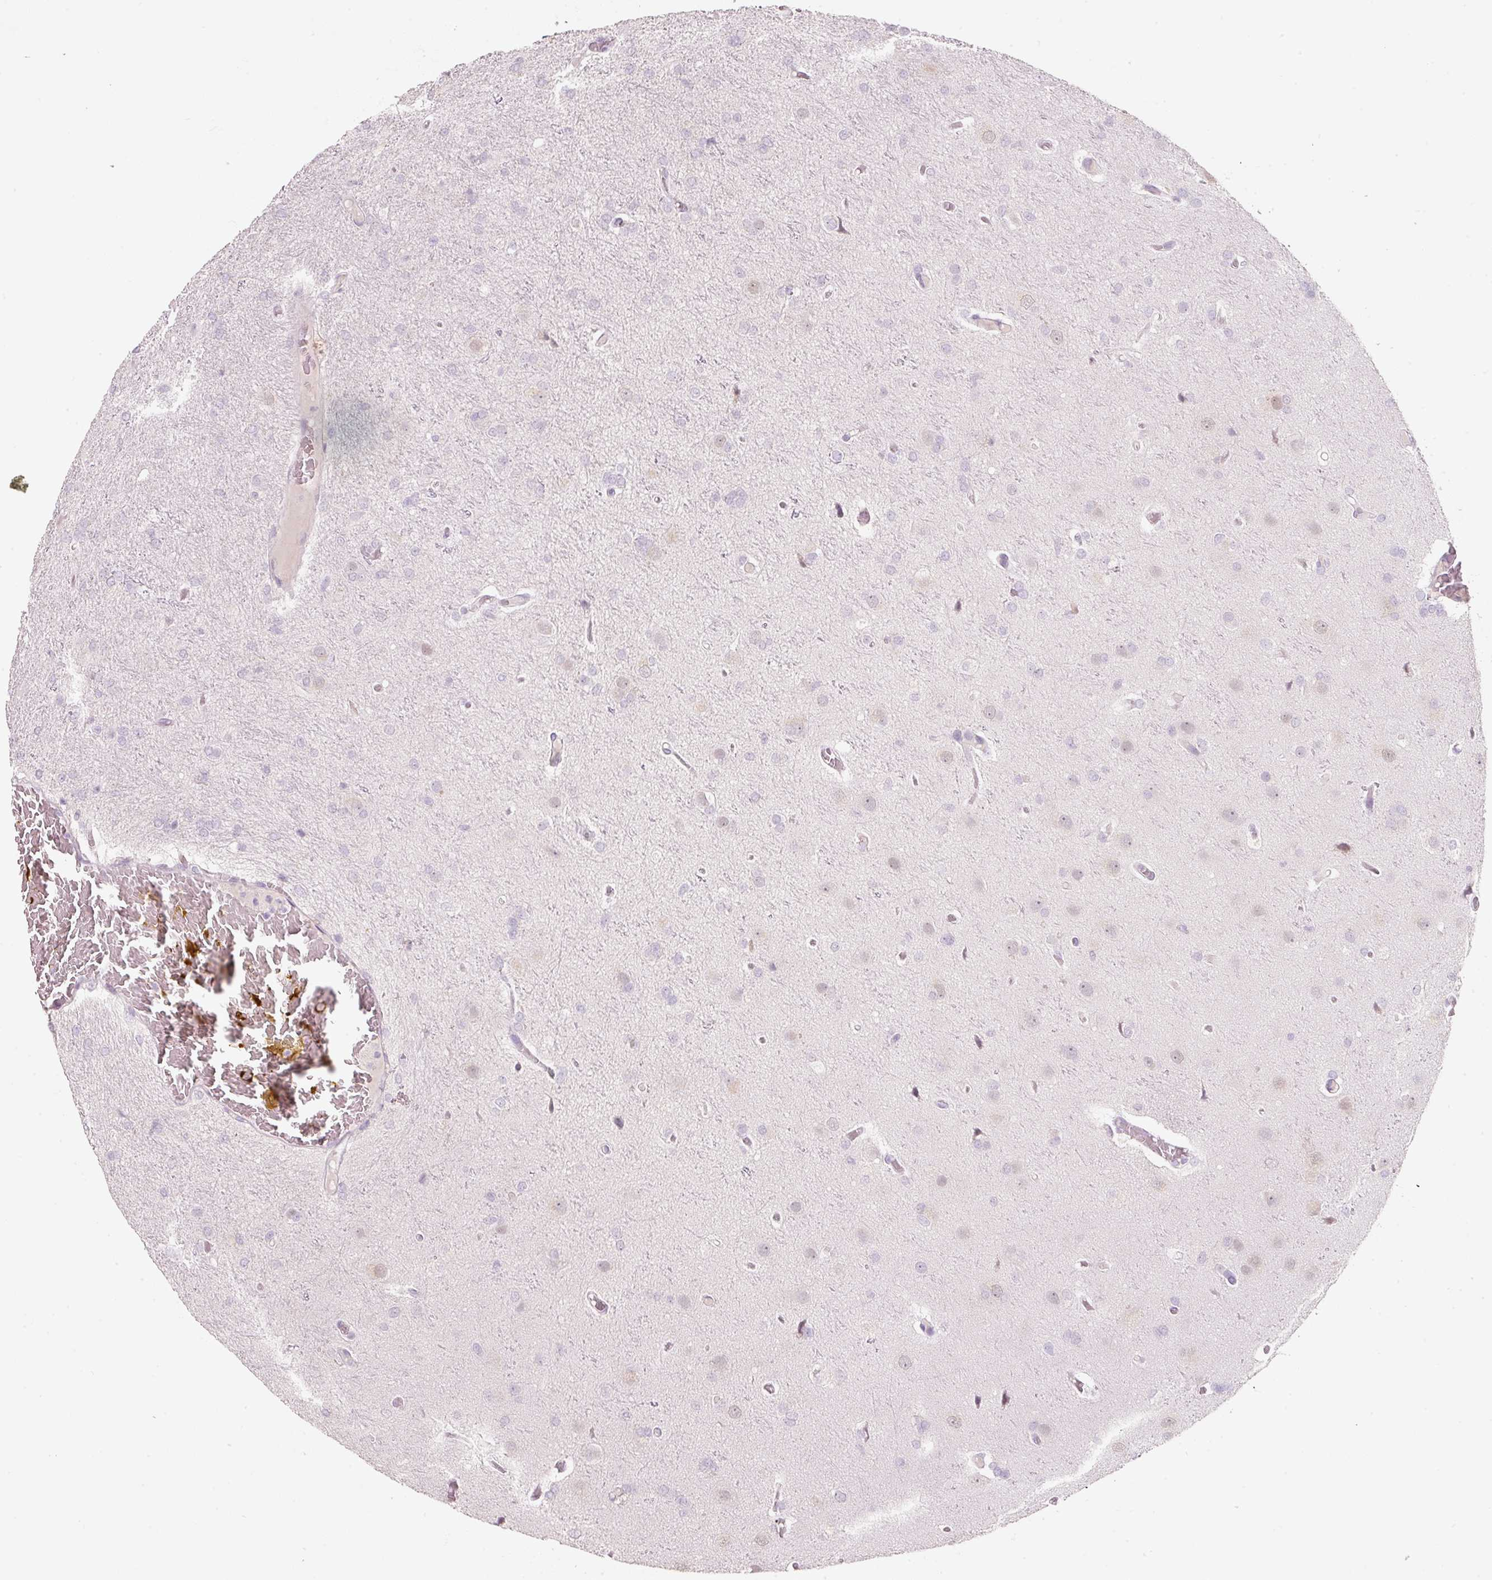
{"staining": {"intensity": "negative", "quantity": "none", "location": "none"}, "tissue": "glioma", "cell_type": "Tumor cells", "image_type": "cancer", "snomed": [{"axis": "morphology", "description": "Glioma, malignant, High grade"}, {"axis": "topography", "description": "Brain"}], "caption": "Malignant high-grade glioma was stained to show a protein in brown. There is no significant expression in tumor cells.", "gene": "ENSG00000206549", "patient": {"sex": "female", "age": 74}}